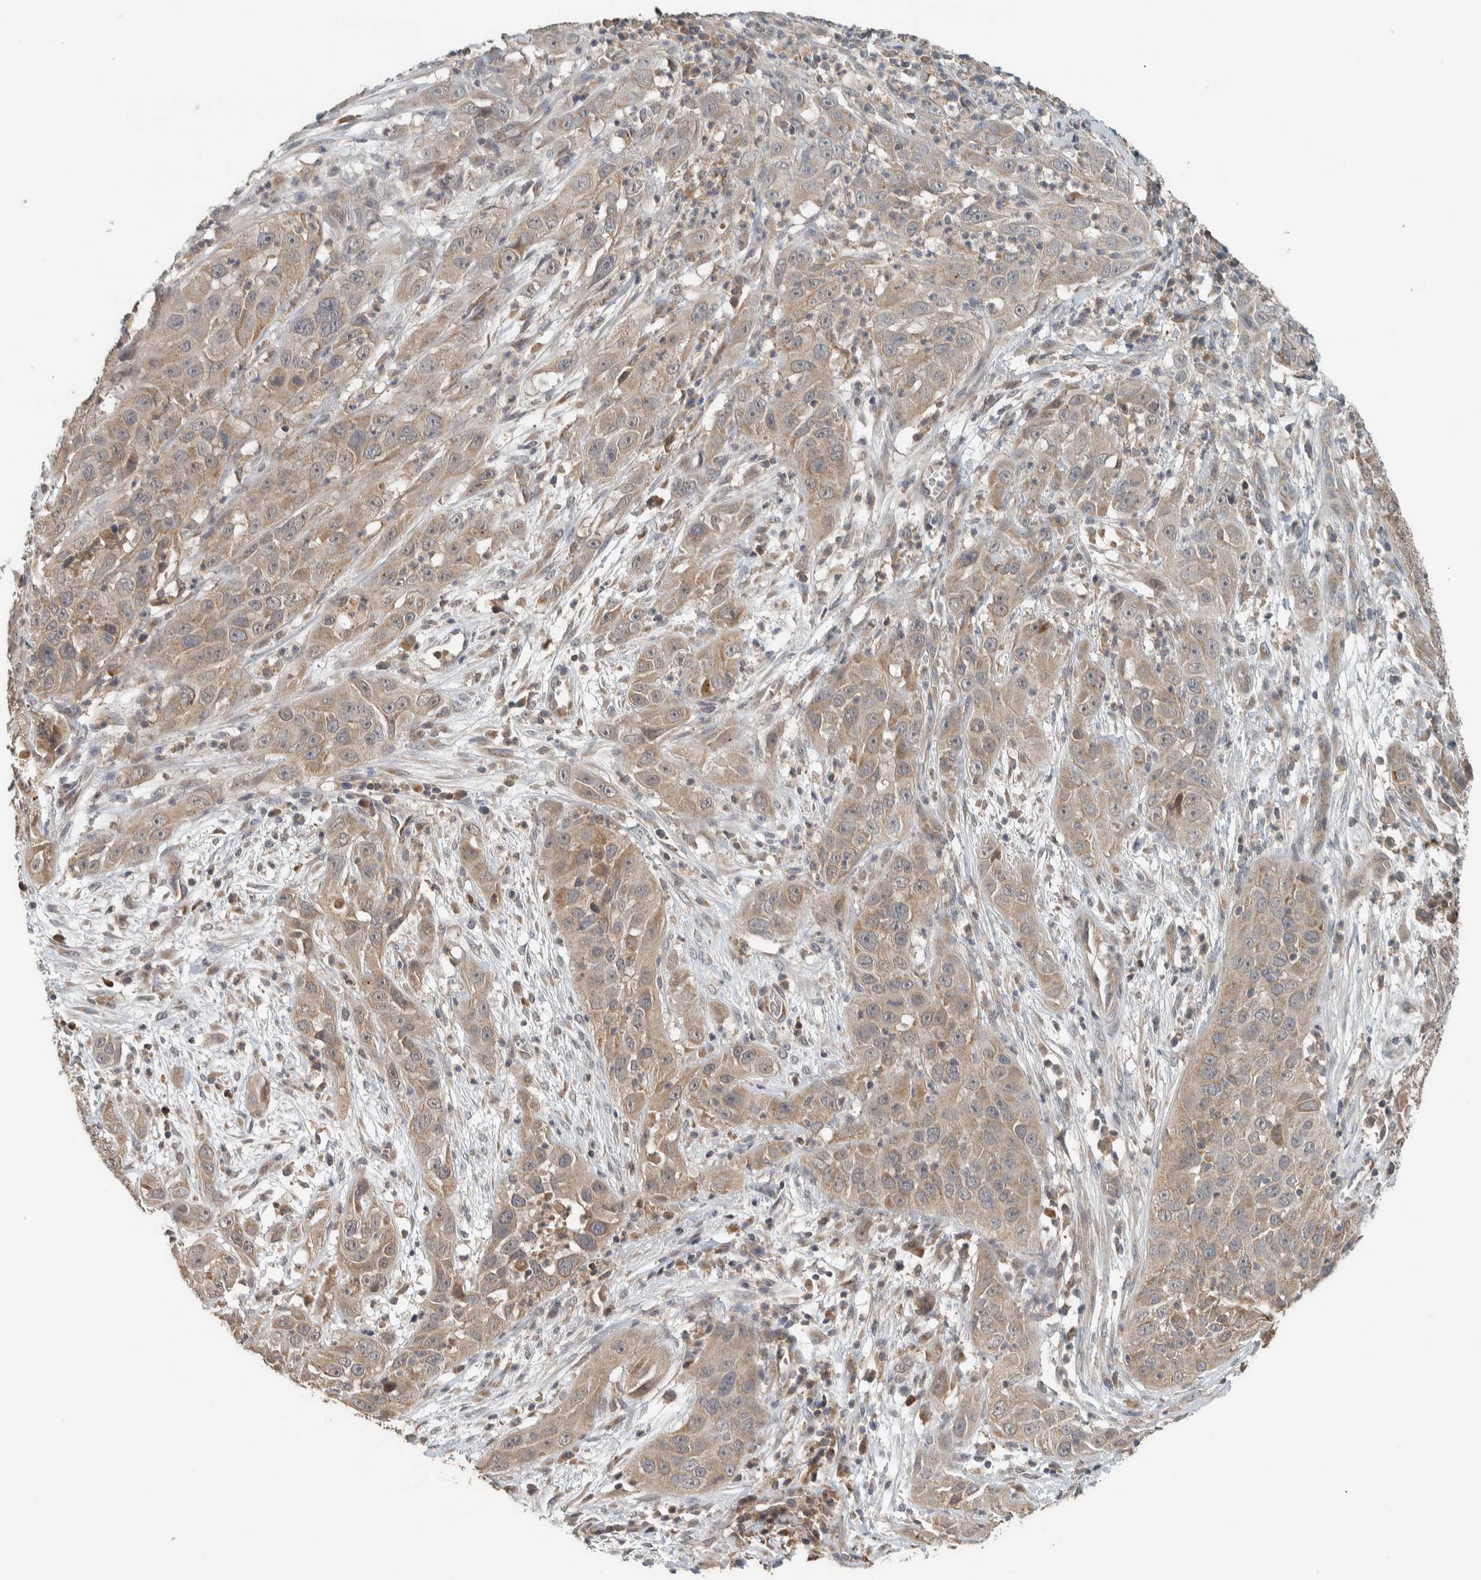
{"staining": {"intensity": "weak", "quantity": ">75%", "location": "cytoplasmic/membranous"}, "tissue": "cervical cancer", "cell_type": "Tumor cells", "image_type": "cancer", "snomed": [{"axis": "morphology", "description": "Squamous cell carcinoma, NOS"}, {"axis": "topography", "description": "Cervix"}], "caption": "There is low levels of weak cytoplasmic/membranous staining in tumor cells of cervical squamous cell carcinoma, as demonstrated by immunohistochemical staining (brown color).", "gene": "NBR1", "patient": {"sex": "female", "age": 32}}